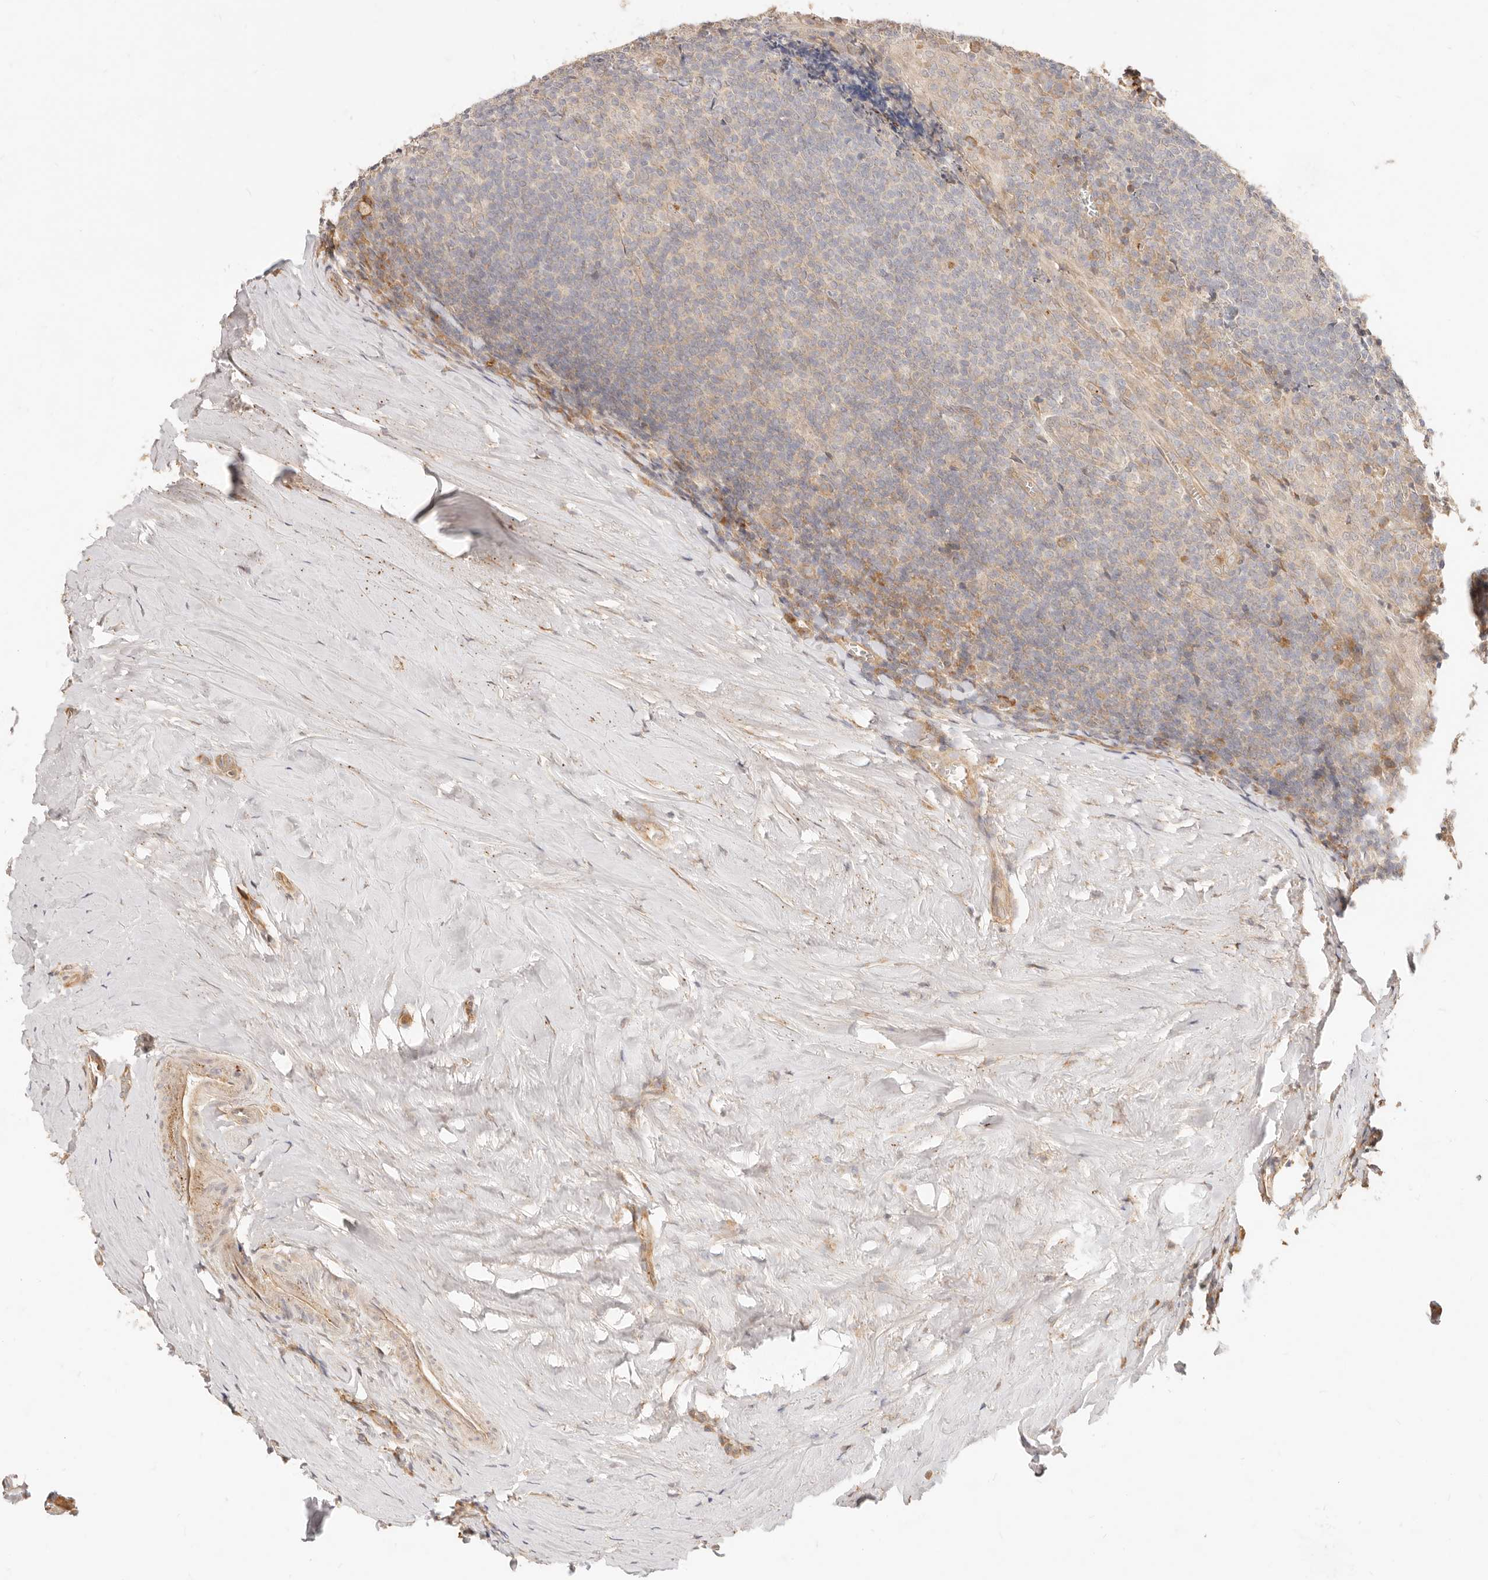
{"staining": {"intensity": "negative", "quantity": "none", "location": "none"}, "tissue": "tonsil", "cell_type": "Germinal center cells", "image_type": "normal", "snomed": [{"axis": "morphology", "description": "Normal tissue, NOS"}, {"axis": "topography", "description": "Tonsil"}], "caption": "Germinal center cells are negative for brown protein staining in normal tonsil. (Immunohistochemistry, brightfield microscopy, high magnification).", "gene": "UBXN10", "patient": {"sex": "male", "age": 37}}